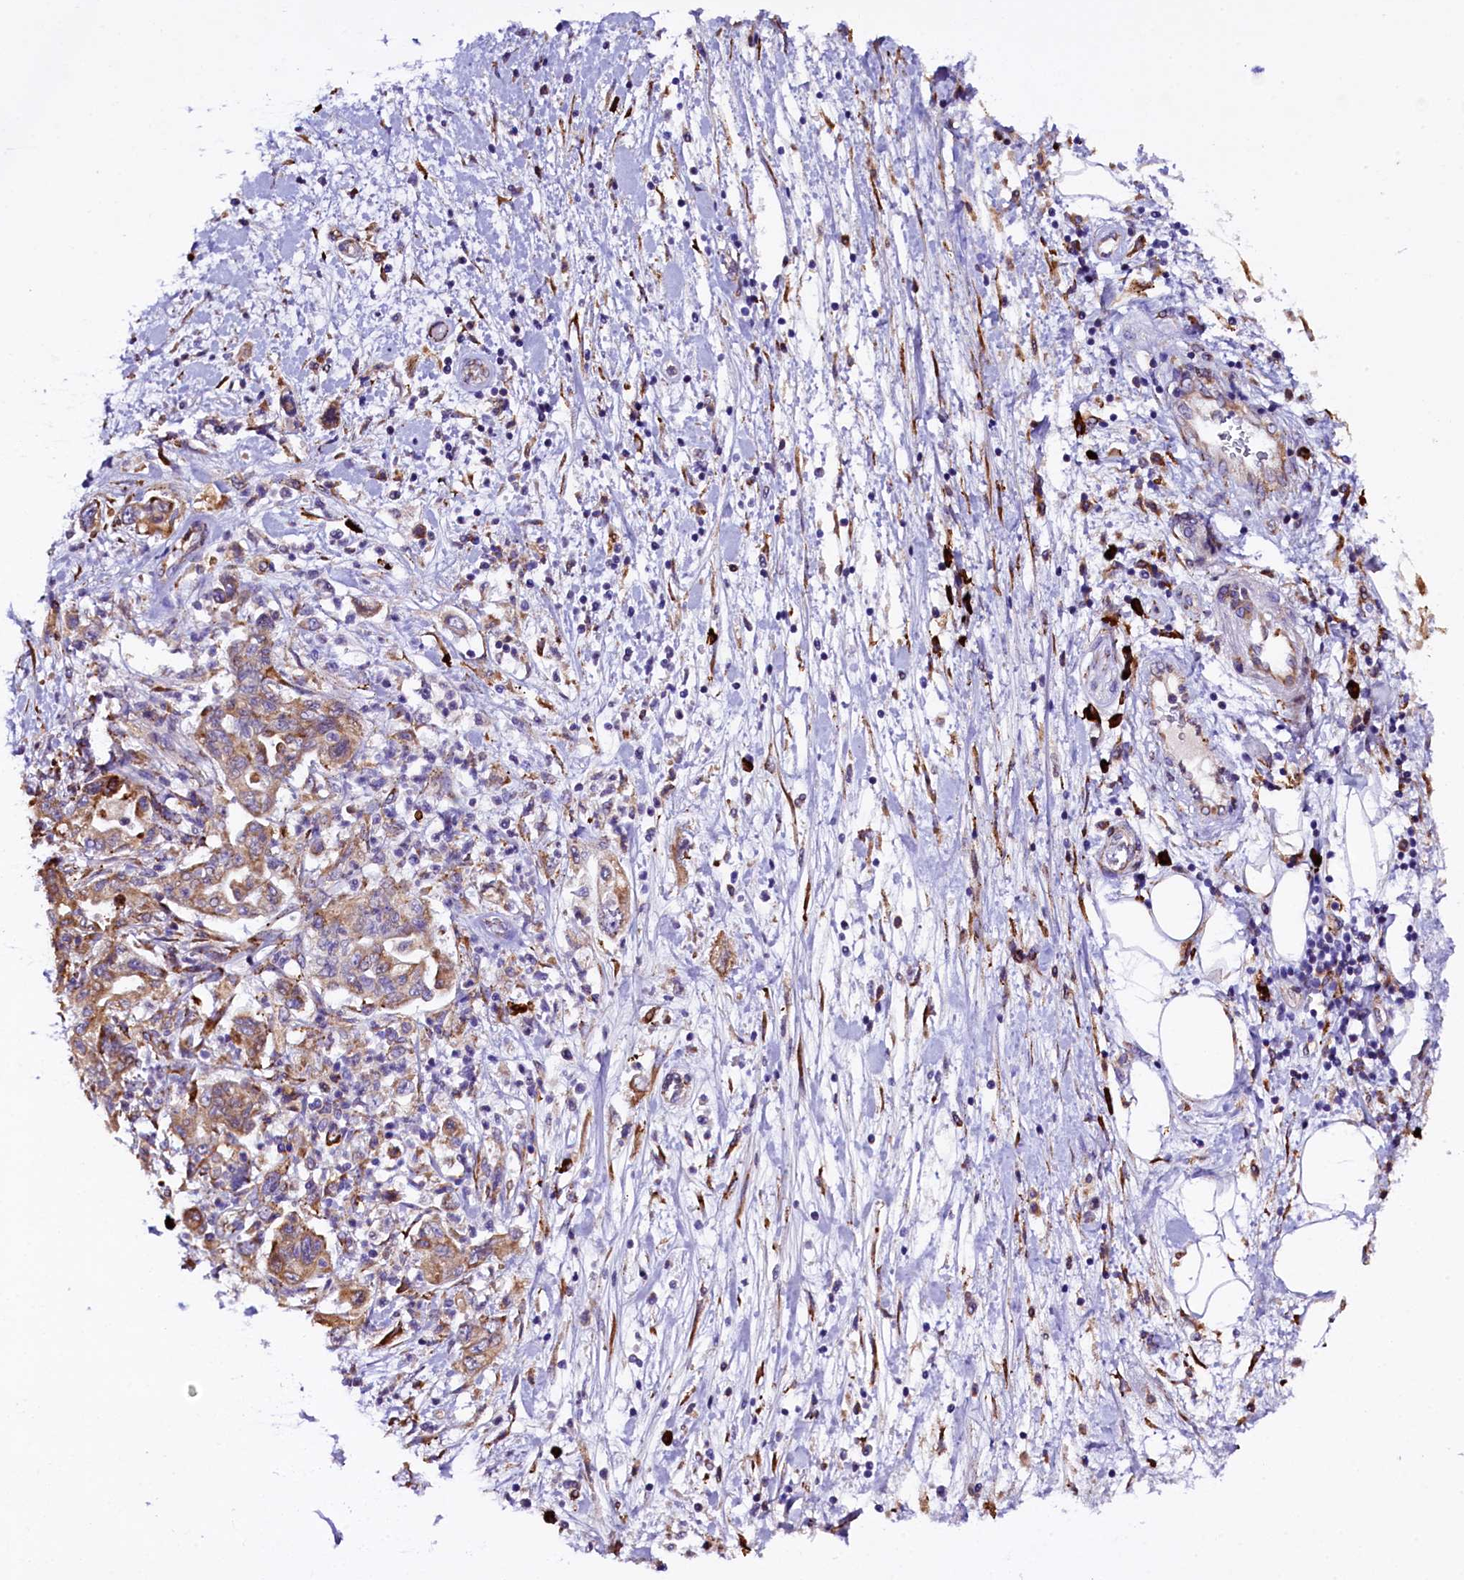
{"staining": {"intensity": "moderate", "quantity": ">75%", "location": "cytoplasmic/membranous"}, "tissue": "pancreatic cancer", "cell_type": "Tumor cells", "image_type": "cancer", "snomed": [{"axis": "morphology", "description": "Adenocarcinoma, NOS"}, {"axis": "topography", "description": "Pancreas"}], "caption": "Immunohistochemical staining of human pancreatic adenocarcinoma exhibits medium levels of moderate cytoplasmic/membranous protein expression in about >75% of tumor cells. Using DAB (3,3'-diaminobenzidine) (brown) and hematoxylin (blue) stains, captured at high magnification using brightfield microscopy.", "gene": "CAPS2", "patient": {"sex": "female", "age": 73}}